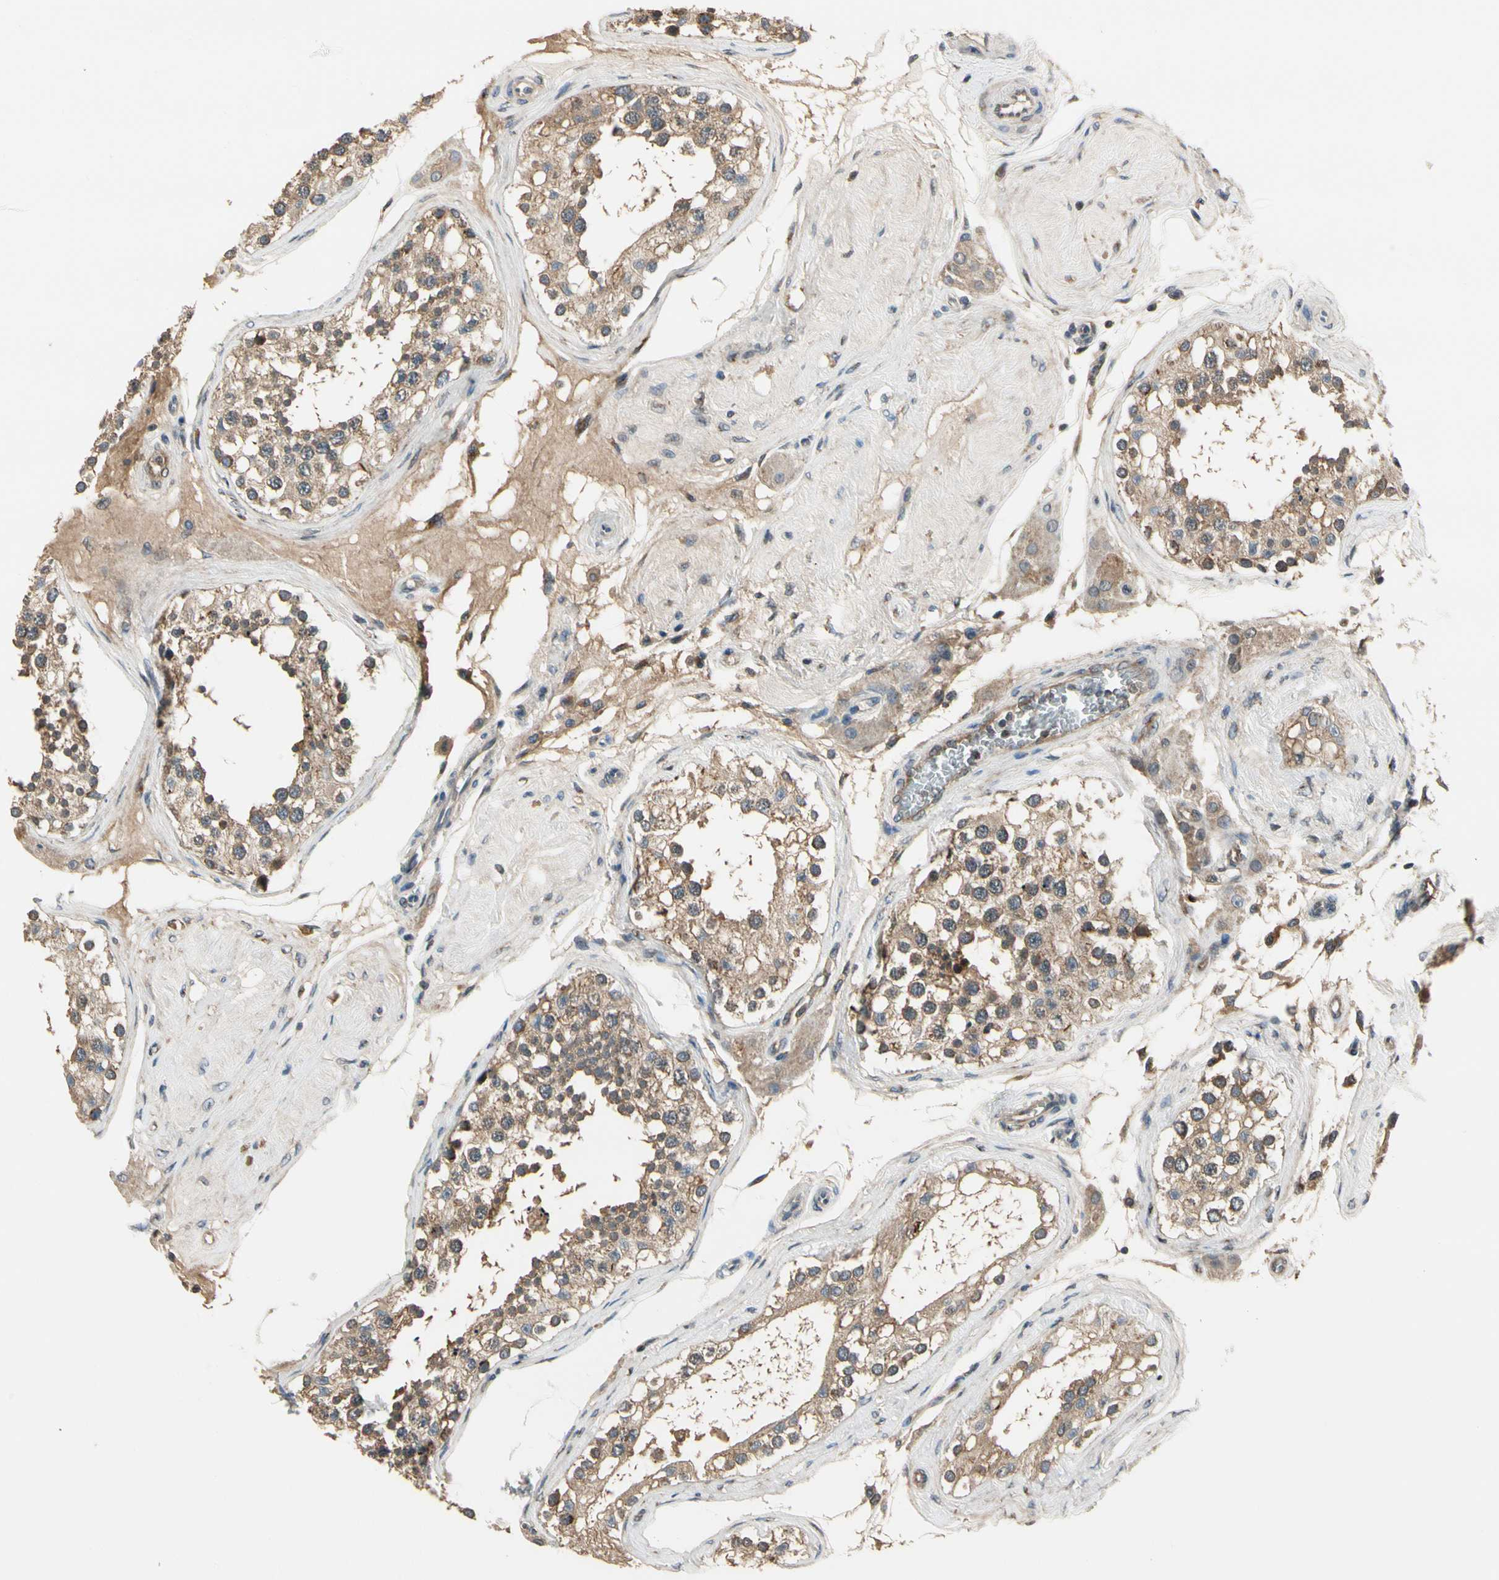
{"staining": {"intensity": "moderate", "quantity": ">75%", "location": "cytoplasmic/membranous"}, "tissue": "testis", "cell_type": "Cells in seminiferous ducts", "image_type": "normal", "snomed": [{"axis": "morphology", "description": "Normal tissue, NOS"}, {"axis": "topography", "description": "Testis"}], "caption": "Immunohistochemical staining of benign testis exhibits moderate cytoplasmic/membranous protein expression in approximately >75% of cells in seminiferous ducts.", "gene": "CGREF1", "patient": {"sex": "male", "age": 68}}